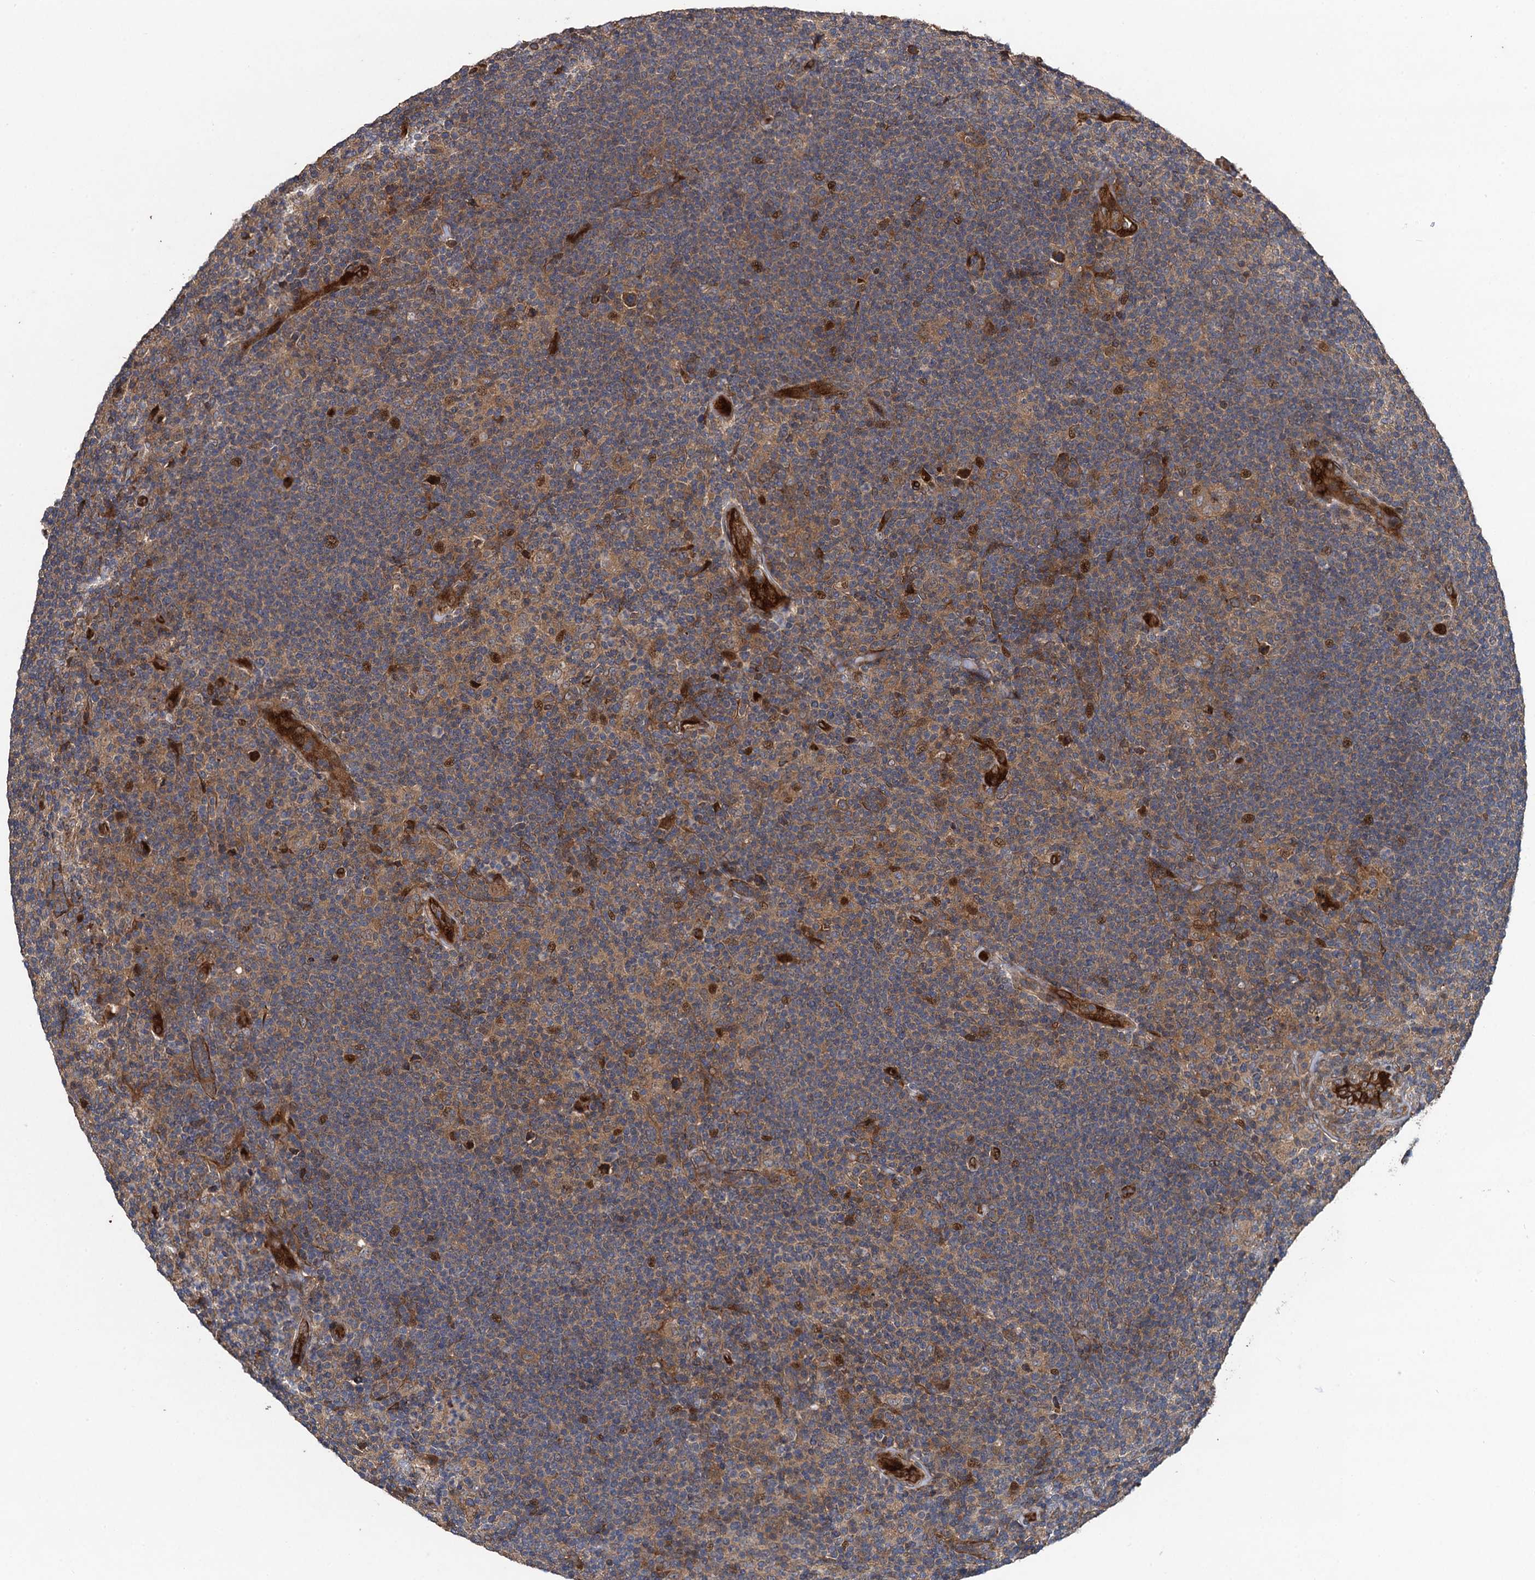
{"staining": {"intensity": "weak", "quantity": ">75%", "location": "cytoplasmic/membranous"}, "tissue": "lymphoma", "cell_type": "Tumor cells", "image_type": "cancer", "snomed": [{"axis": "morphology", "description": "Hodgkin's disease, NOS"}, {"axis": "topography", "description": "Lymph node"}], "caption": "Lymphoma stained with immunohistochemistry (IHC) exhibits weak cytoplasmic/membranous staining in approximately >75% of tumor cells. Nuclei are stained in blue.", "gene": "RHOBTB1", "patient": {"sex": "female", "age": 57}}